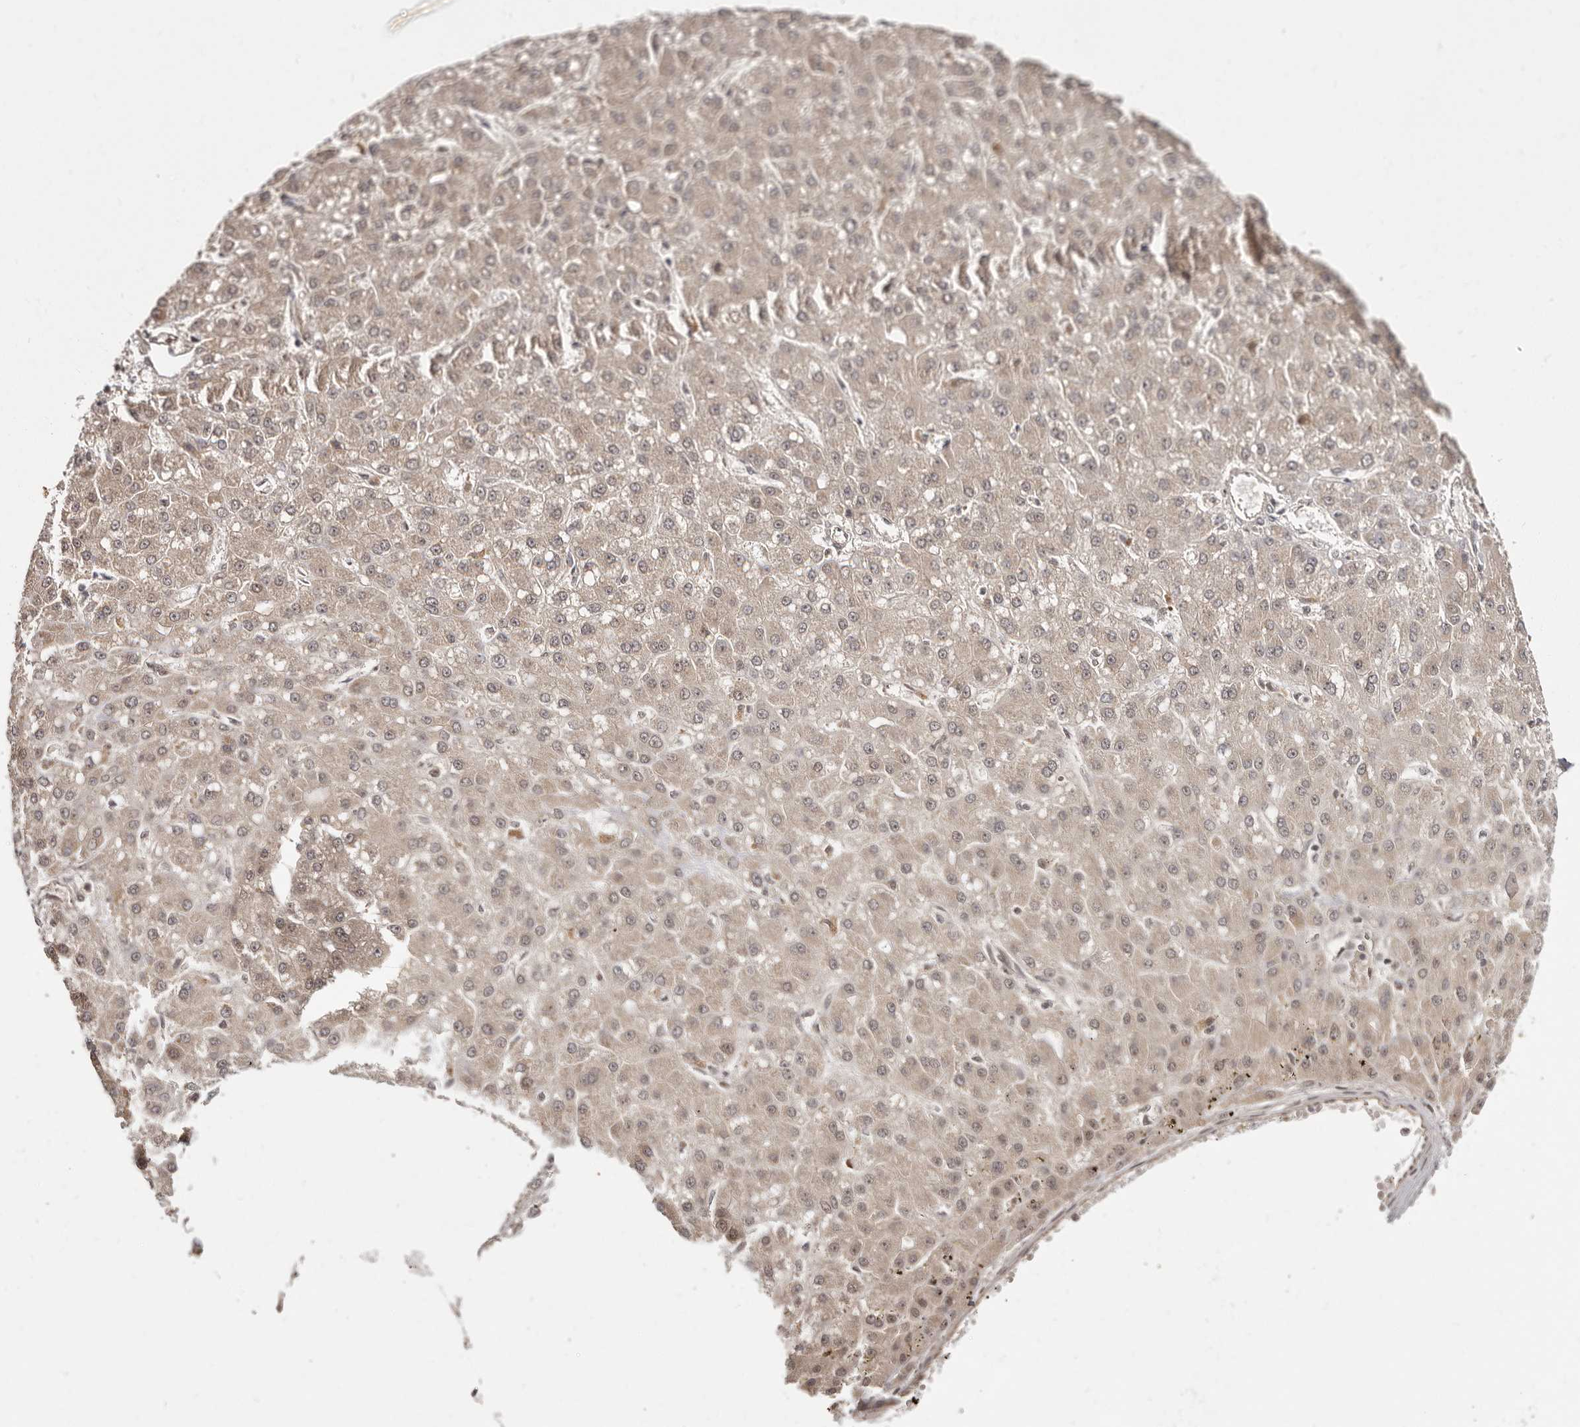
{"staining": {"intensity": "weak", "quantity": ">75%", "location": "cytoplasmic/membranous,nuclear"}, "tissue": "liver cancer", "cell_type": "Tumor cells", "image_type": "cancer", "snomed": [{"axis": "morphology", "description": "Carcinoma, Hepatocellular, NOS"}, {"axis": "topography", "description": "Liver"}], "caption": "Immunohistochemical staining of human liver hepatocellular carcinoma shows low levels of weak cytoplasmic/membranous and nuclear protein expression in approximately >75% of tumor cells. (brown staining indicates protein expression, while blue staining denotes nuclei).", "gene": "MED8", "patient": {"sex": "male", "age": 67}}